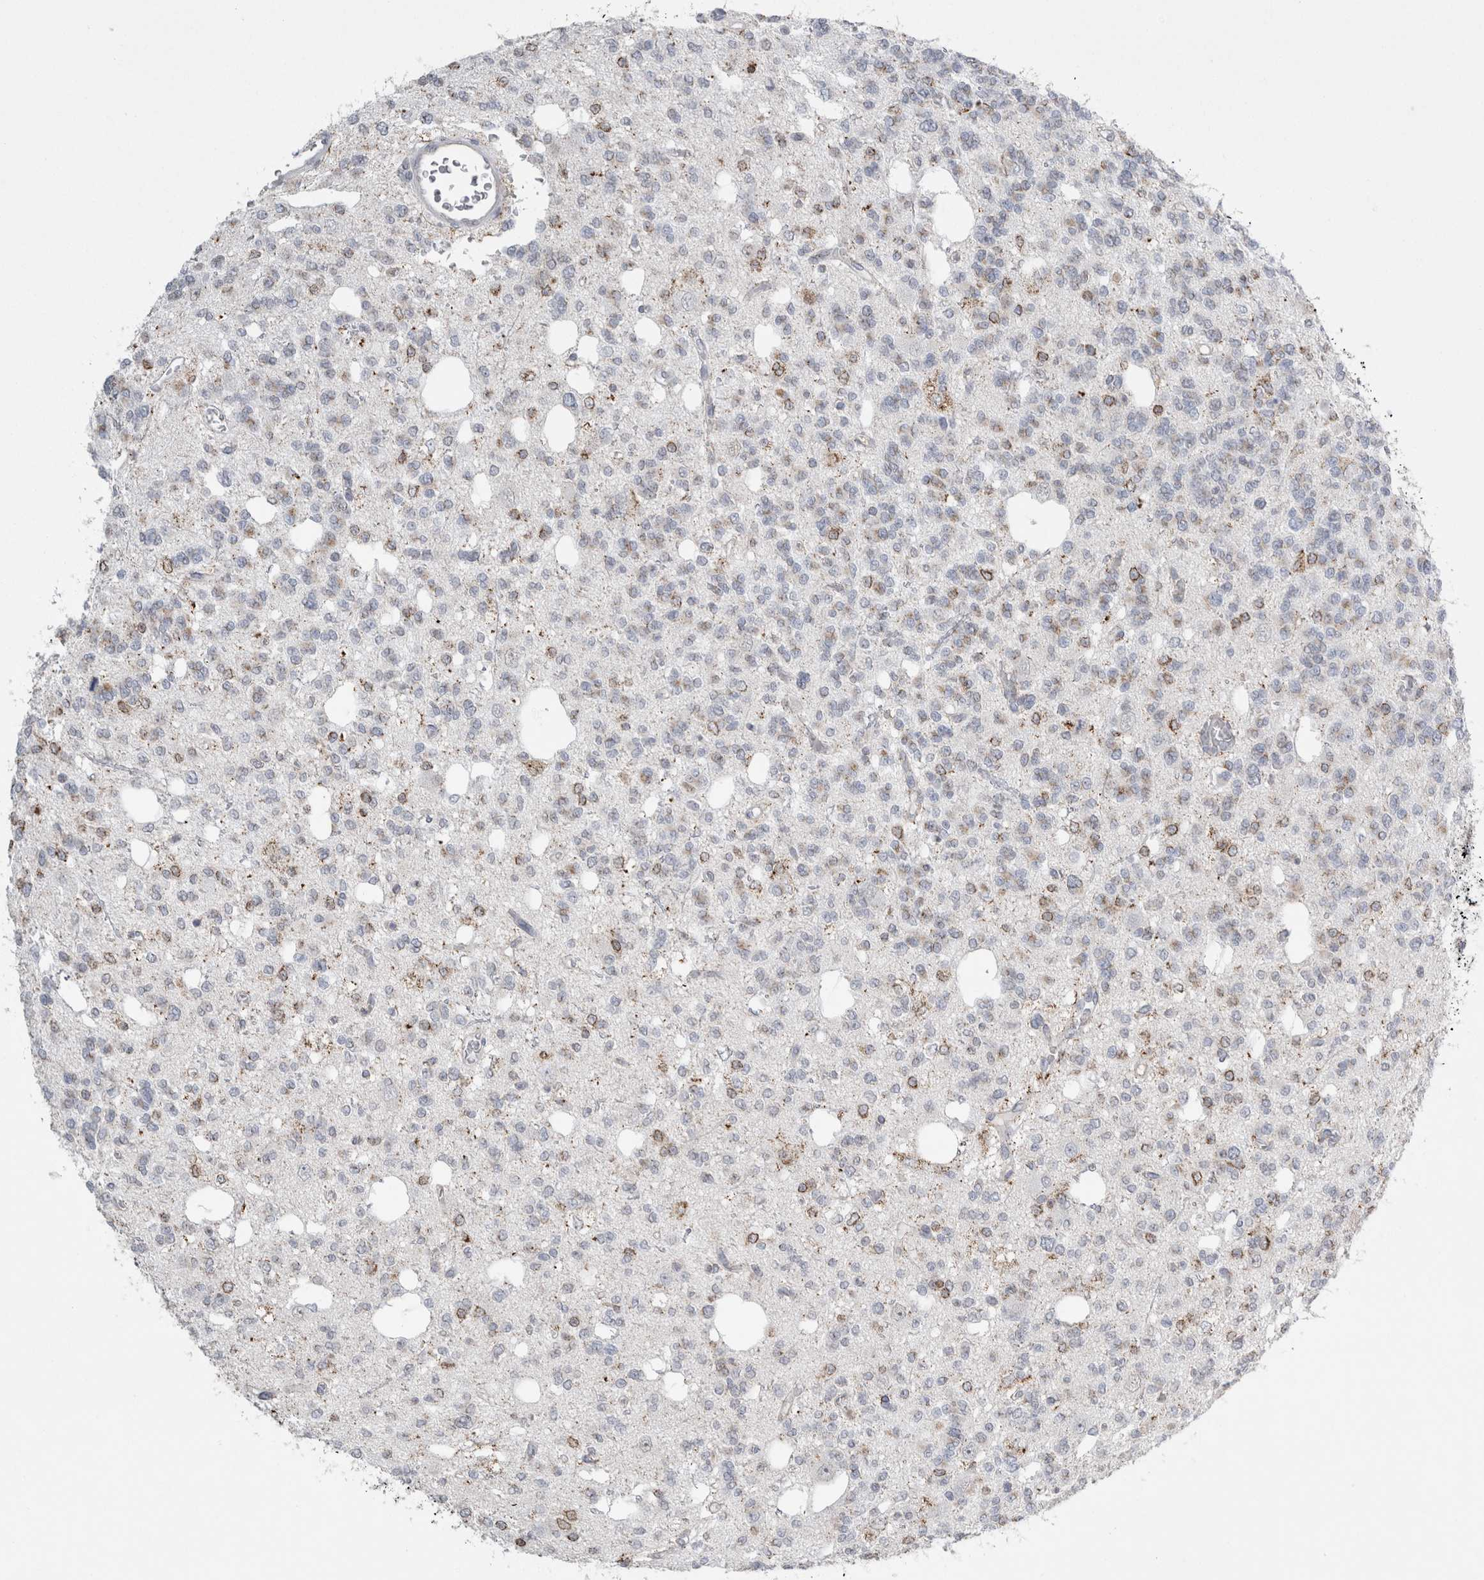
{"staining": {"intensity": "moderate", "quantity": "25%-75%", "location": "cytoplasmic/membranous"}, "tissue": "glioma", "cell_type": "Tumor cells", "image_type": "cancer", "snomed": [{"axis": "morphology", "description": "Glioma, malignant, Low grade"}, {"axis": "topography", "description": "Brain"}], "caption": "An immunohistochemistry micrograph of tumor tissue is shown. Protein staining in brown highlights moderate cytoplasmic/membranous positivity in glioma within tumor cells.", "gene": "PLIN1", "patient": {"sex": "male", "age": 38}}